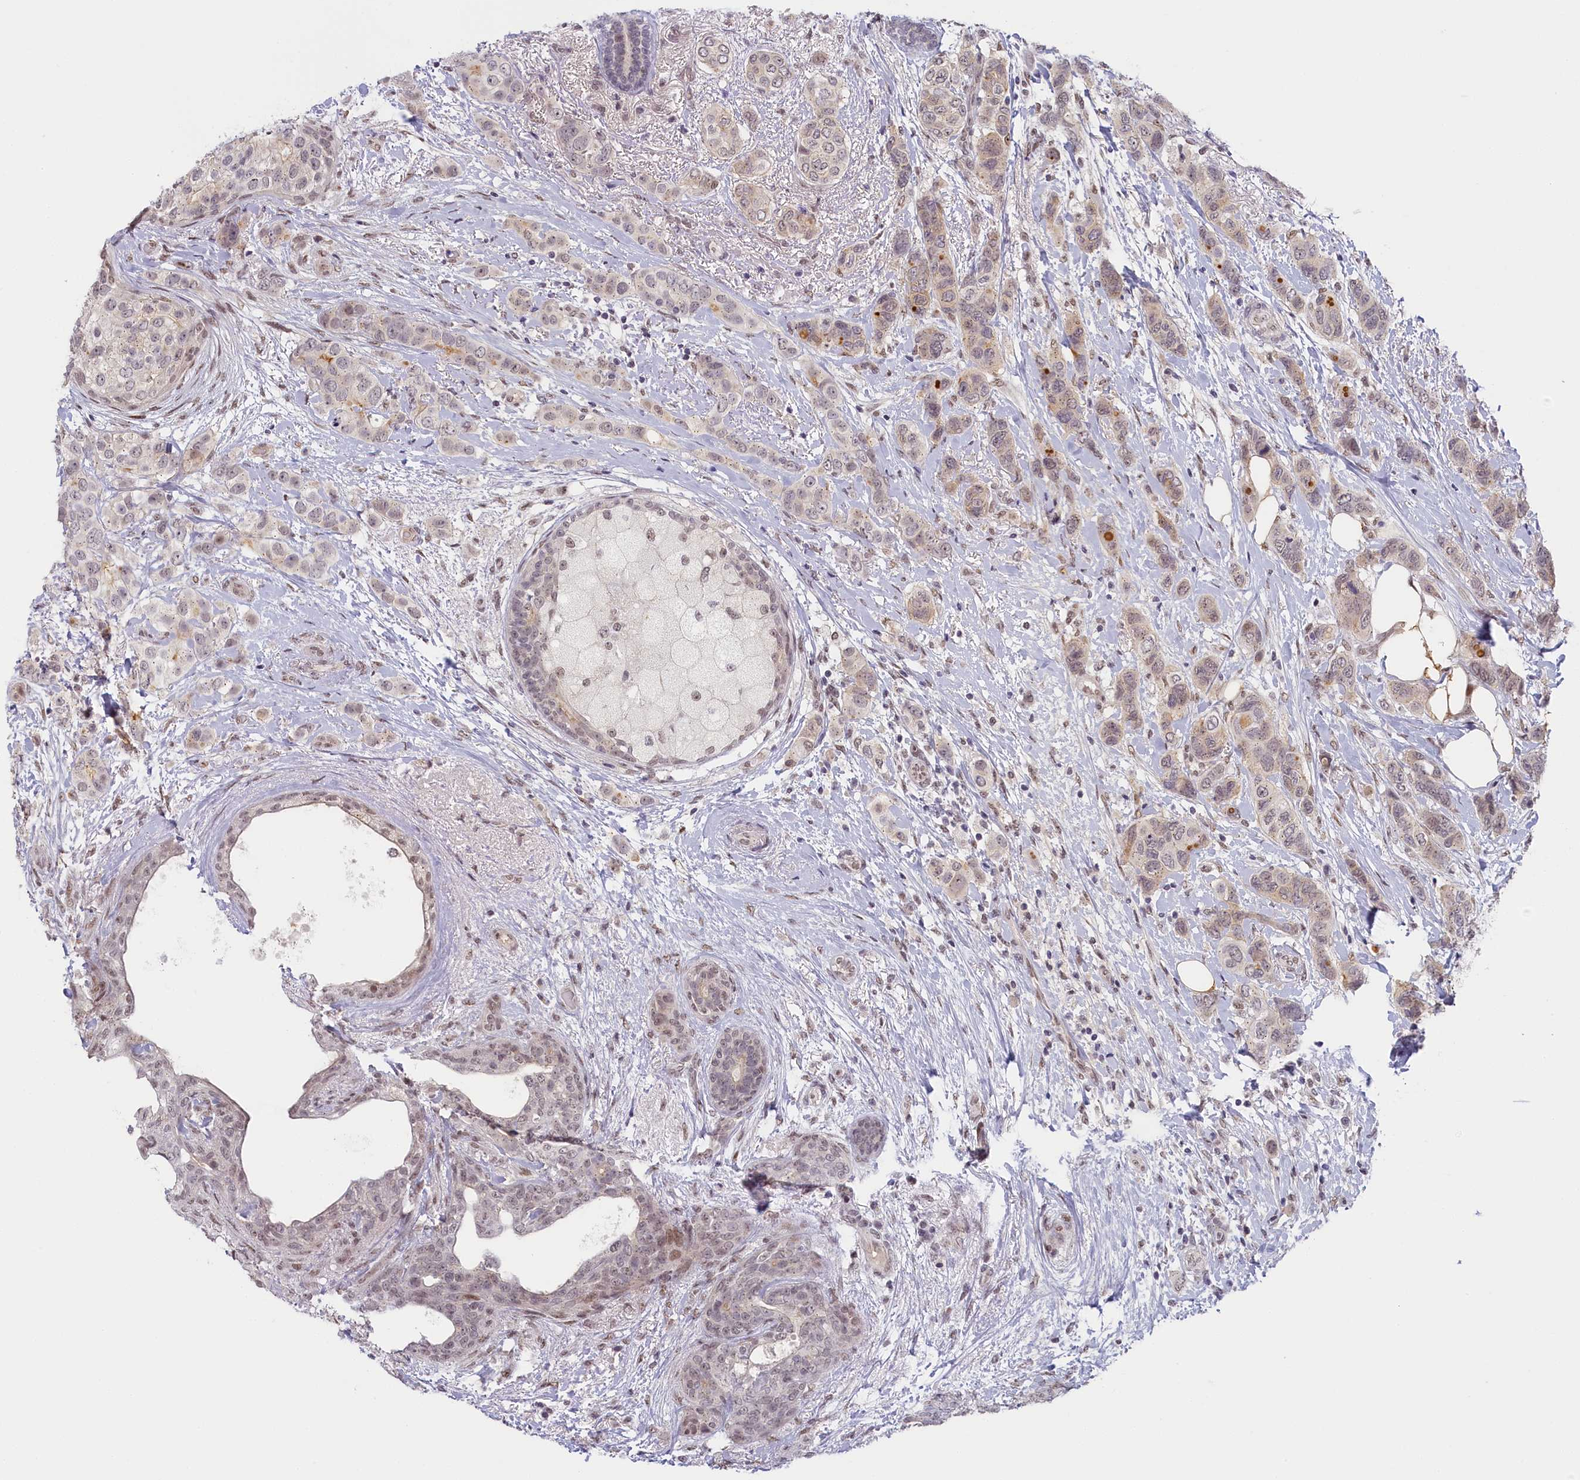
{"staining": {"intensity": "weak", "quantity": "25%-75%", "location": "cytoplasmic/membranous,nuclear"}, "tissue": "breast cancer", "cell_type": "Tumor cells", "image_type": "cancer", "snomed": [{"axis": "morphology", "description": "Lobular carcinoma"}, {"axis": "topography", "description": "Breast"}], "caption": "The immunohistochemical stain highlights weak cytoplasmic/membranous and nuclear staining in tumor cells of breast lobular carcinoma tissue.", "gene": "SEC31B", "patient": {"sex": "female", "age": 51}}